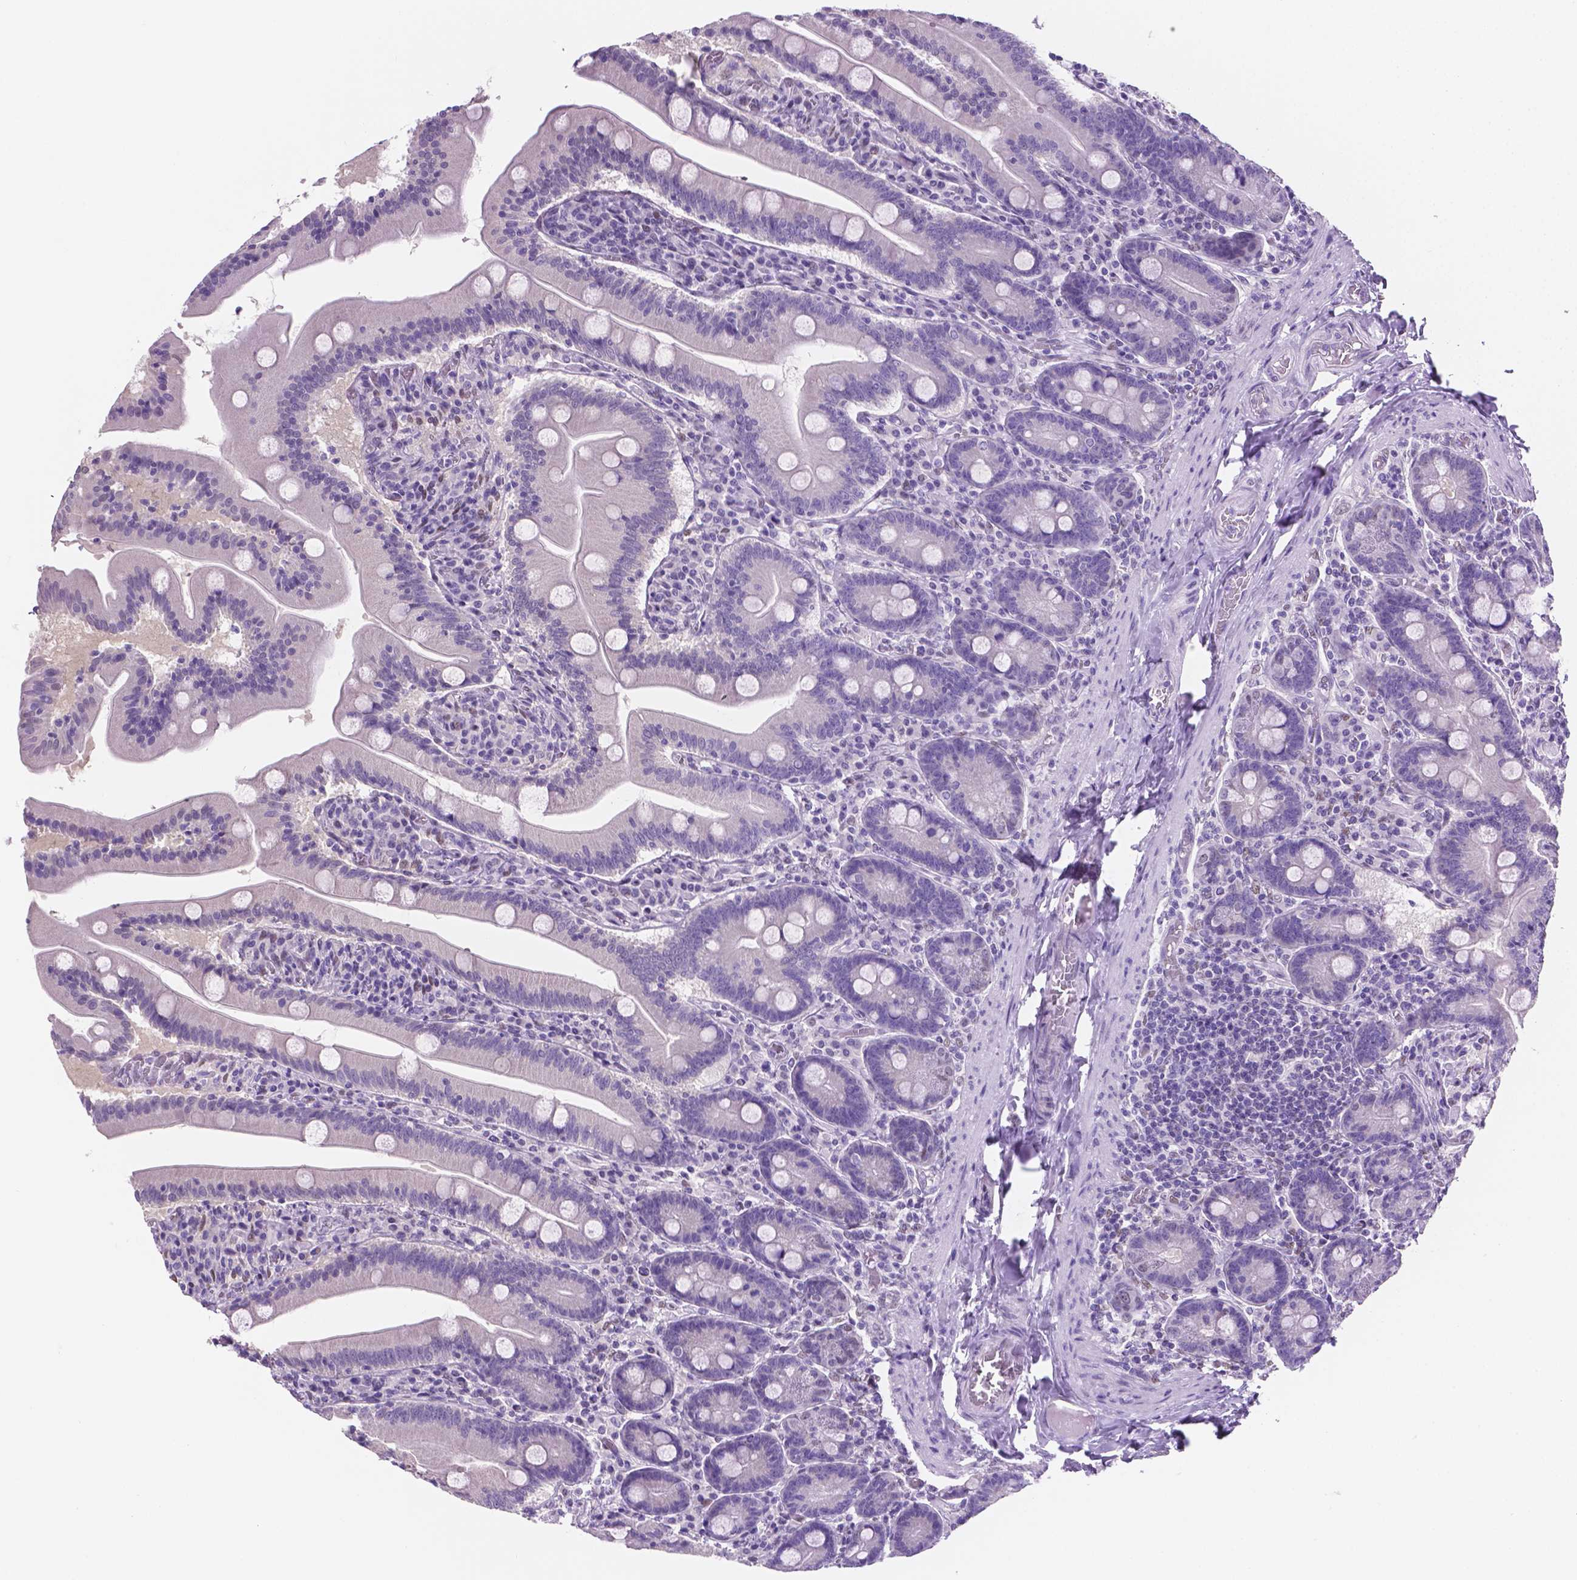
{"staining": {"intensity": "negative", "quantity": "none", "location": "none"}, "tissue": "small intestine", "cell_type": "Glandular cells", "image_type": "normal", "snomed": [{"axis": "morphology", "description": "Normal tissue, NOS"}, {"axis": "topography", "description": "Small intestine"}], "caption": "Immunohistochemistry of unremarkable small intestine shows no expression in glandular cells. Nuclei are stained in blue.", "gene": "TMEM210", "patient": {"sex": "male", "age": 37}}